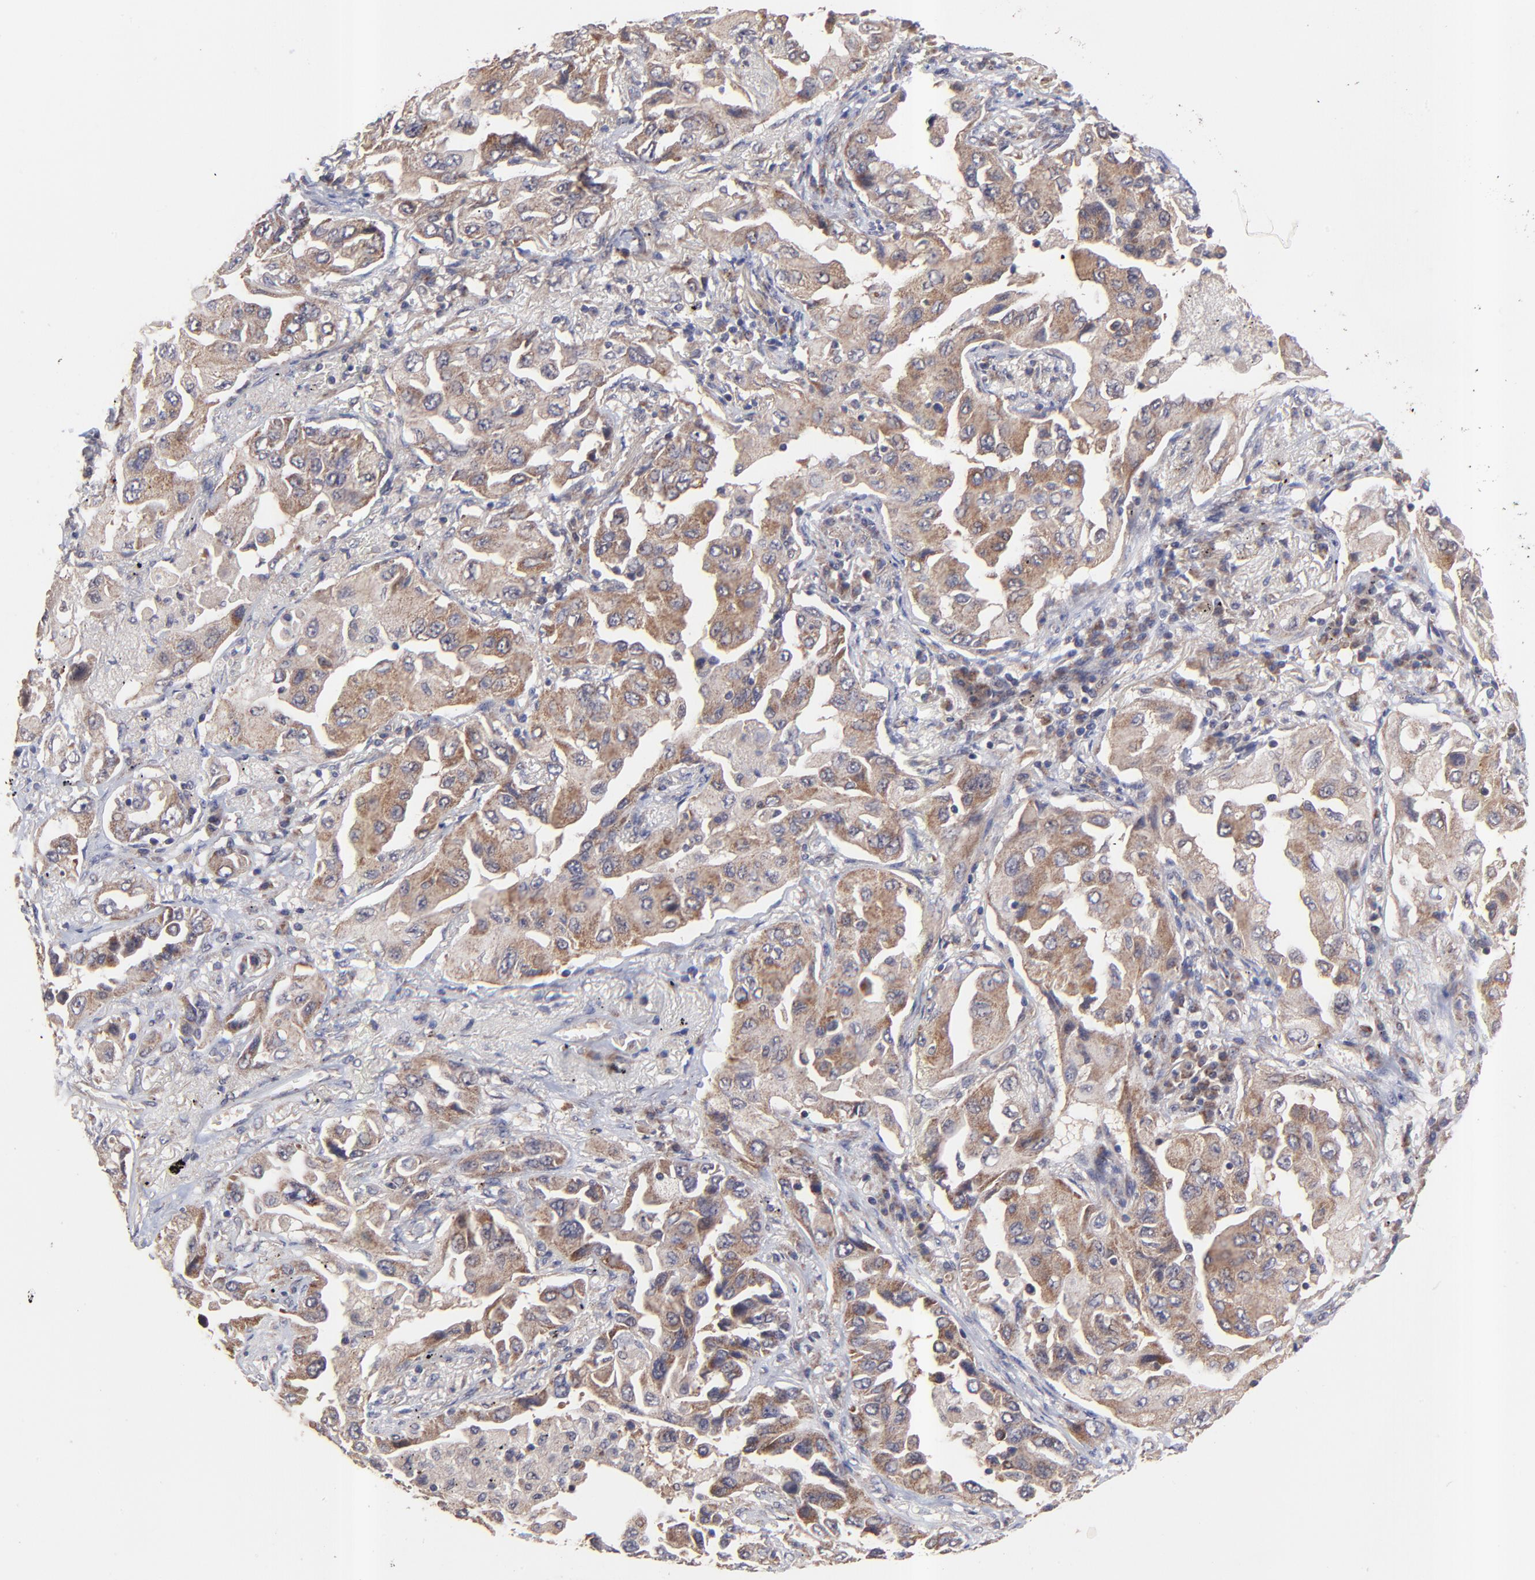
{"staining": {"intensity": "moderate", "quantity": ">75%", "location": "cytoplasmic/membranous"}, "tissue": "lung cancer", "cell_type": "Tumor cells", "image_type": "cancer", "snomed": [{"axis": "morphology", "description": "Adenocarcinoma, NOS"}, {"axis": "topography", "description": "Lung"}], "caption": "Brown immunohistochemical staining in human lung adenocarcinoma reveals moderate cytoplasmic/membranous expression in about >75% of tumor cells.", "gene": "BAIAP2L2", "patient": {"sex": "female", "age": 65}}